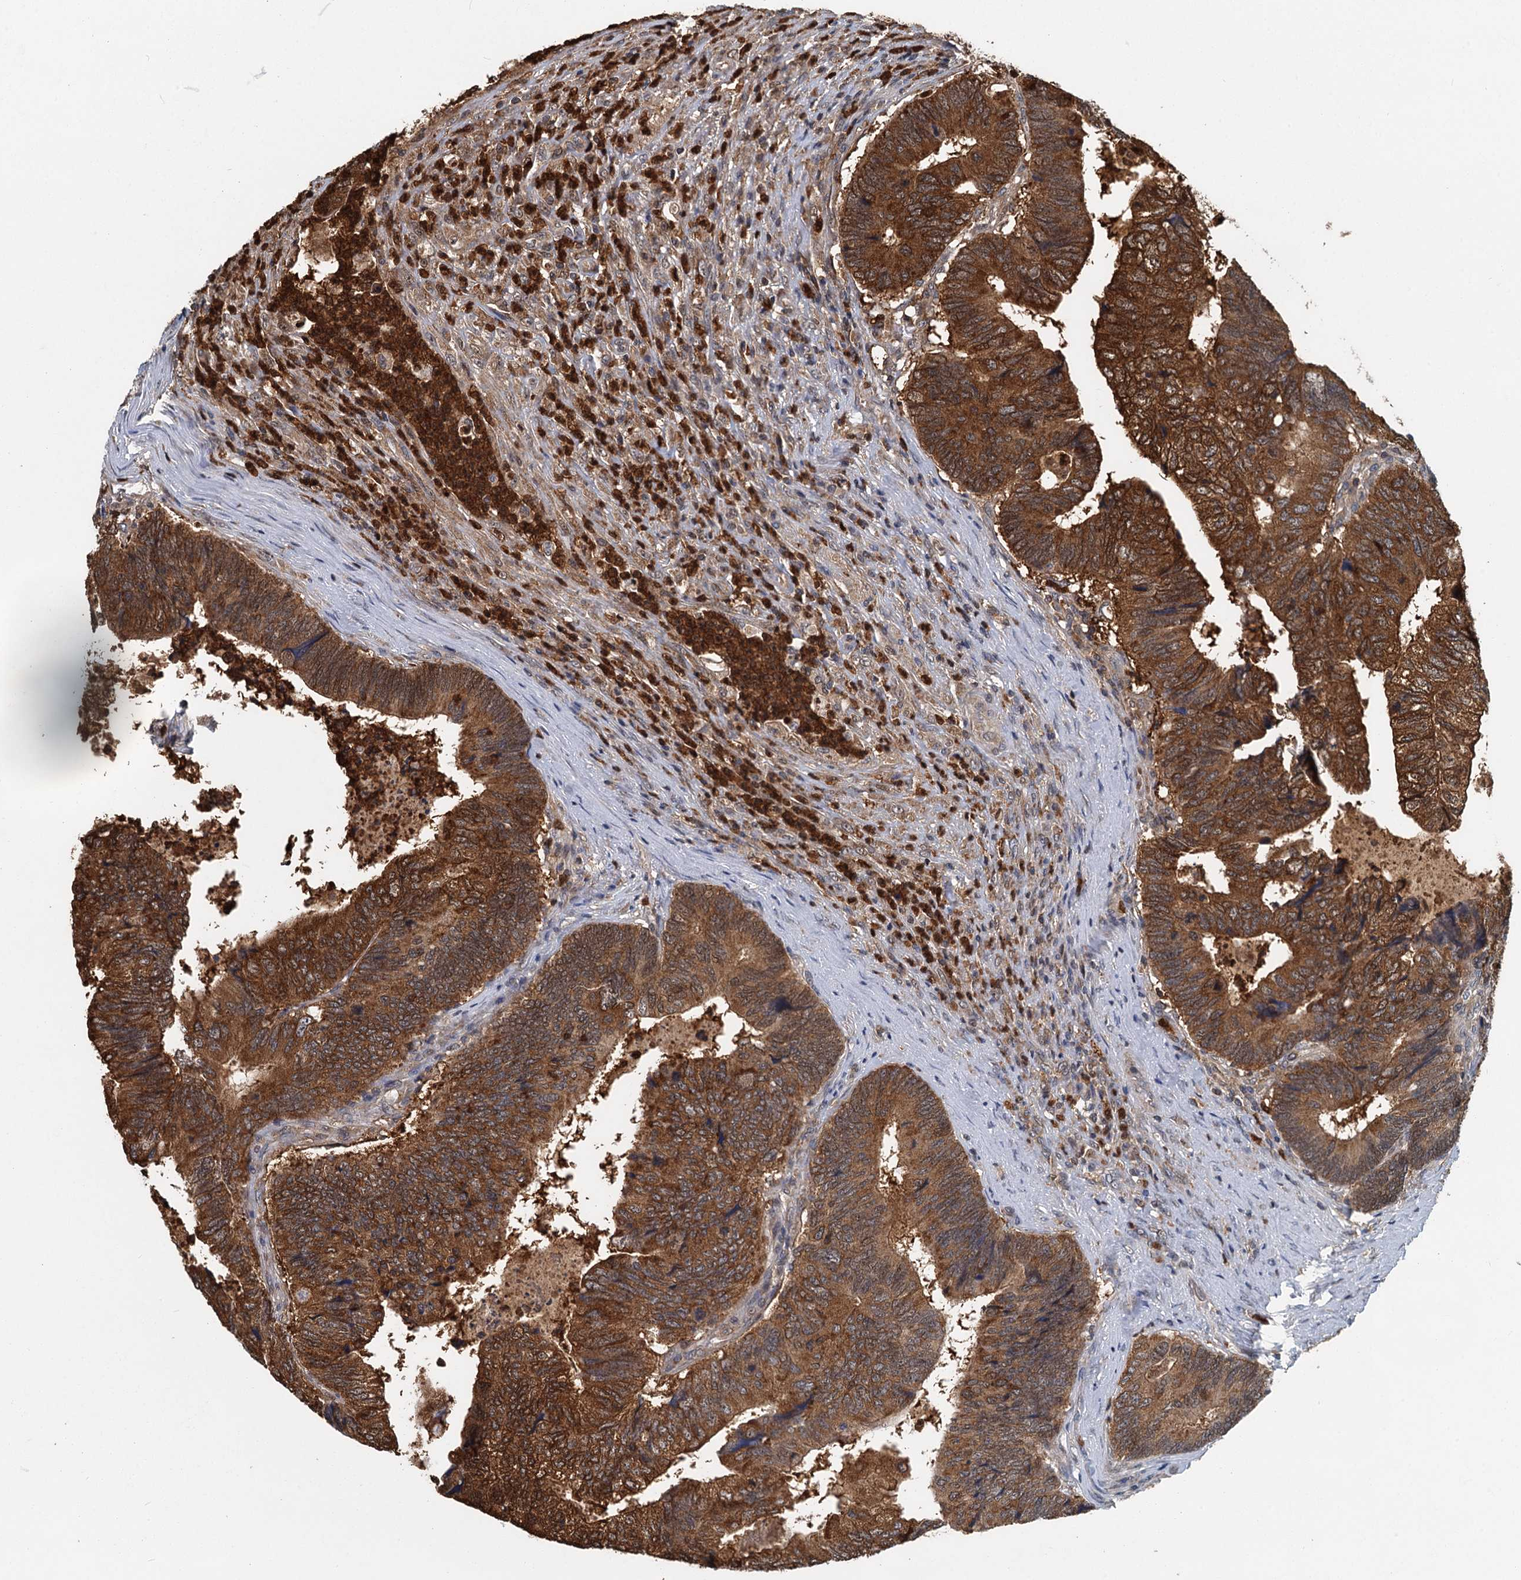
{"staining": {"intensity": "strong", "quantity": ">75%", "location": "cytoplasmic/membranous"}, "tissue": "colorectal cancer", "cell_type": "Tumor cells", "image_type": "cancer", "snomed": [{"axis": "morphology", "description": "Adenocarcinoma, NOS"}, {"axis": "topography", "description": "Colon"}], "caption": "The immunohistochemical stain highlights strong cytoplasmic/membranous staining in tumor cells of colorectal adenocarcinoma tissue.", "gene": "GPI", "patient": {"sex": "female", "age": 67}}